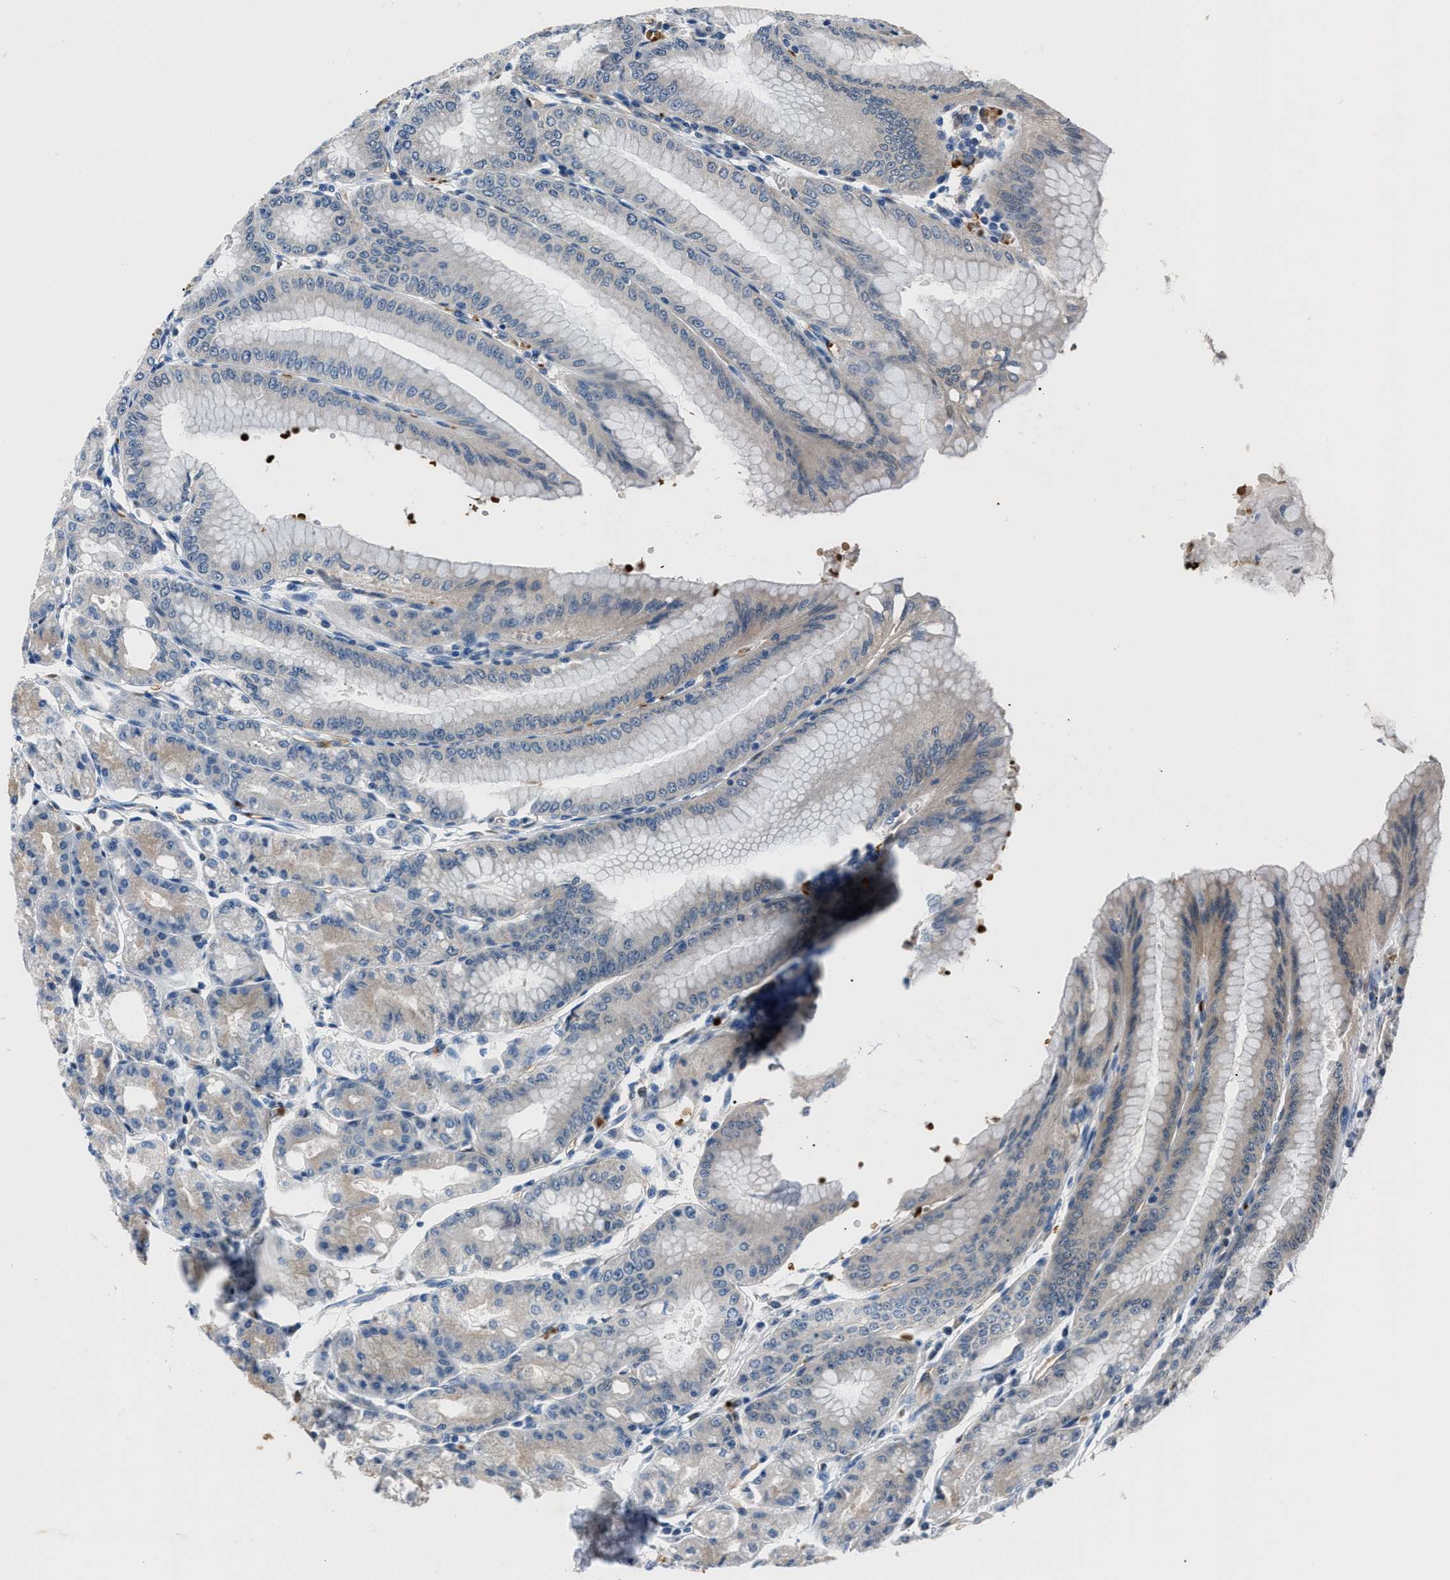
{"staining": {"intensity": "moderate", "quantity": "25%-75%", "location": "cytoplasmic/membranous"}, "tissue": "stomach", "cell_type": "Glandular cells", "image_type": "normal", "snomed": [{"axis": "morphology", "description": "Normal tissue, NOS"}, {"axis": "topography", "description": "Stomach, lower"}], "caption": "Immunohistochemical staining of unremarkable human stomach reveals 25%-75% levels of moderate cytoplasmic/membranous protein expression in approximately 25%-75% of glandular cells. Nuclei are stained in blue.", "gene": "PPA1", "patient": {"sex": "male", "age": 71}}